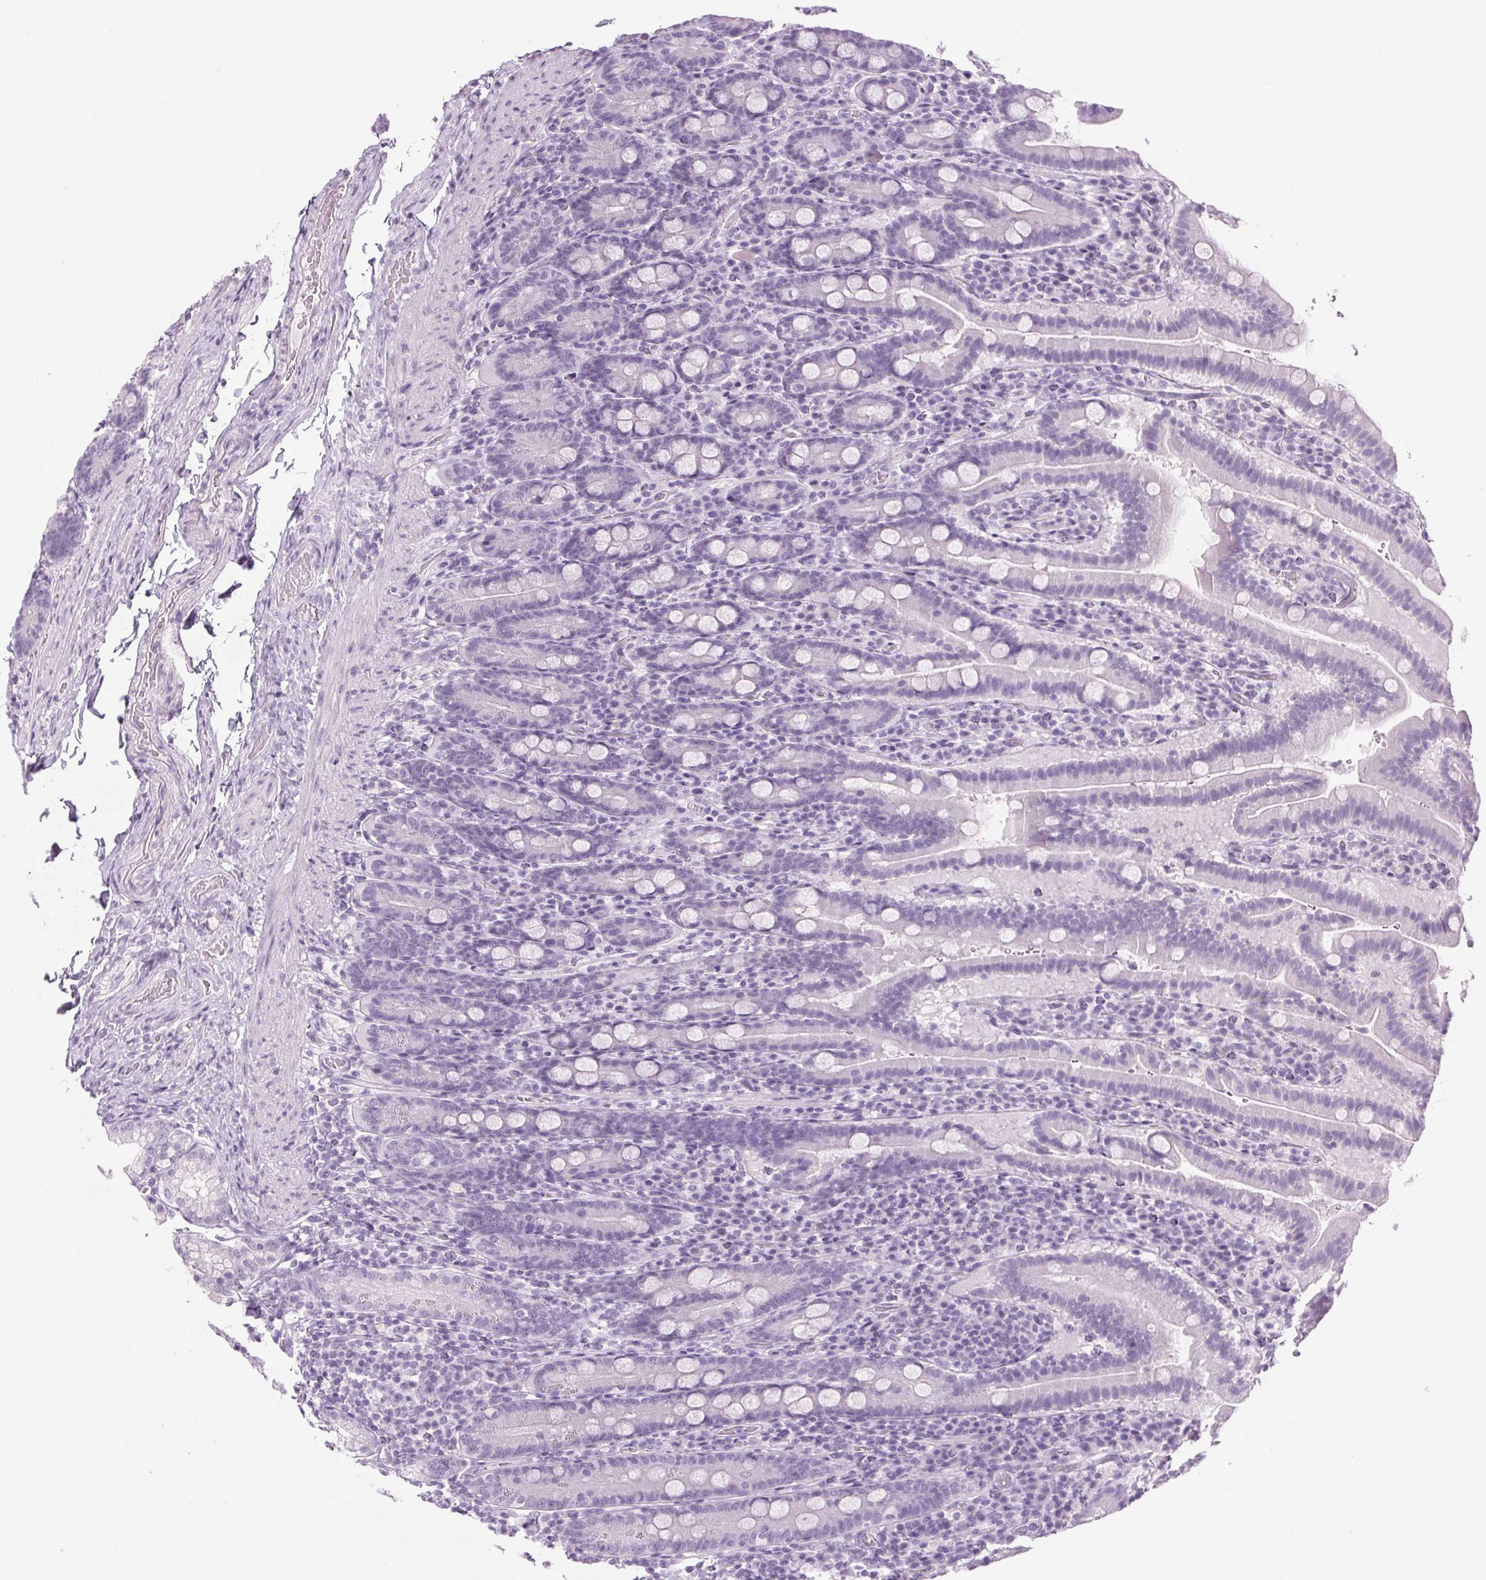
{"staining": {"intensity": "negative", "quantity": "none", "location": "none"}, "tissue": "small intestine", "cell_type": "Glandular cells", "image_type": "normal", "snomed": [{"axis": "morphology", "description": "Normal tissue, NOS"}, {"axis": "topography", "description": "Small intestine"}], "caption": "A high-resolution photomicrograph shows immunohistochemistry (IHC) staining of normal small intestine, which shows no significant staining in glandular cells. Brightfield microscopy of immunohistochemistry stained with DAB (3,3'-diaminobenzidine) (brown) and hematoxylin (blue), captured at high magnification.", "gene": "LRP2", "patient": {"sex": "male", "age": 26}}